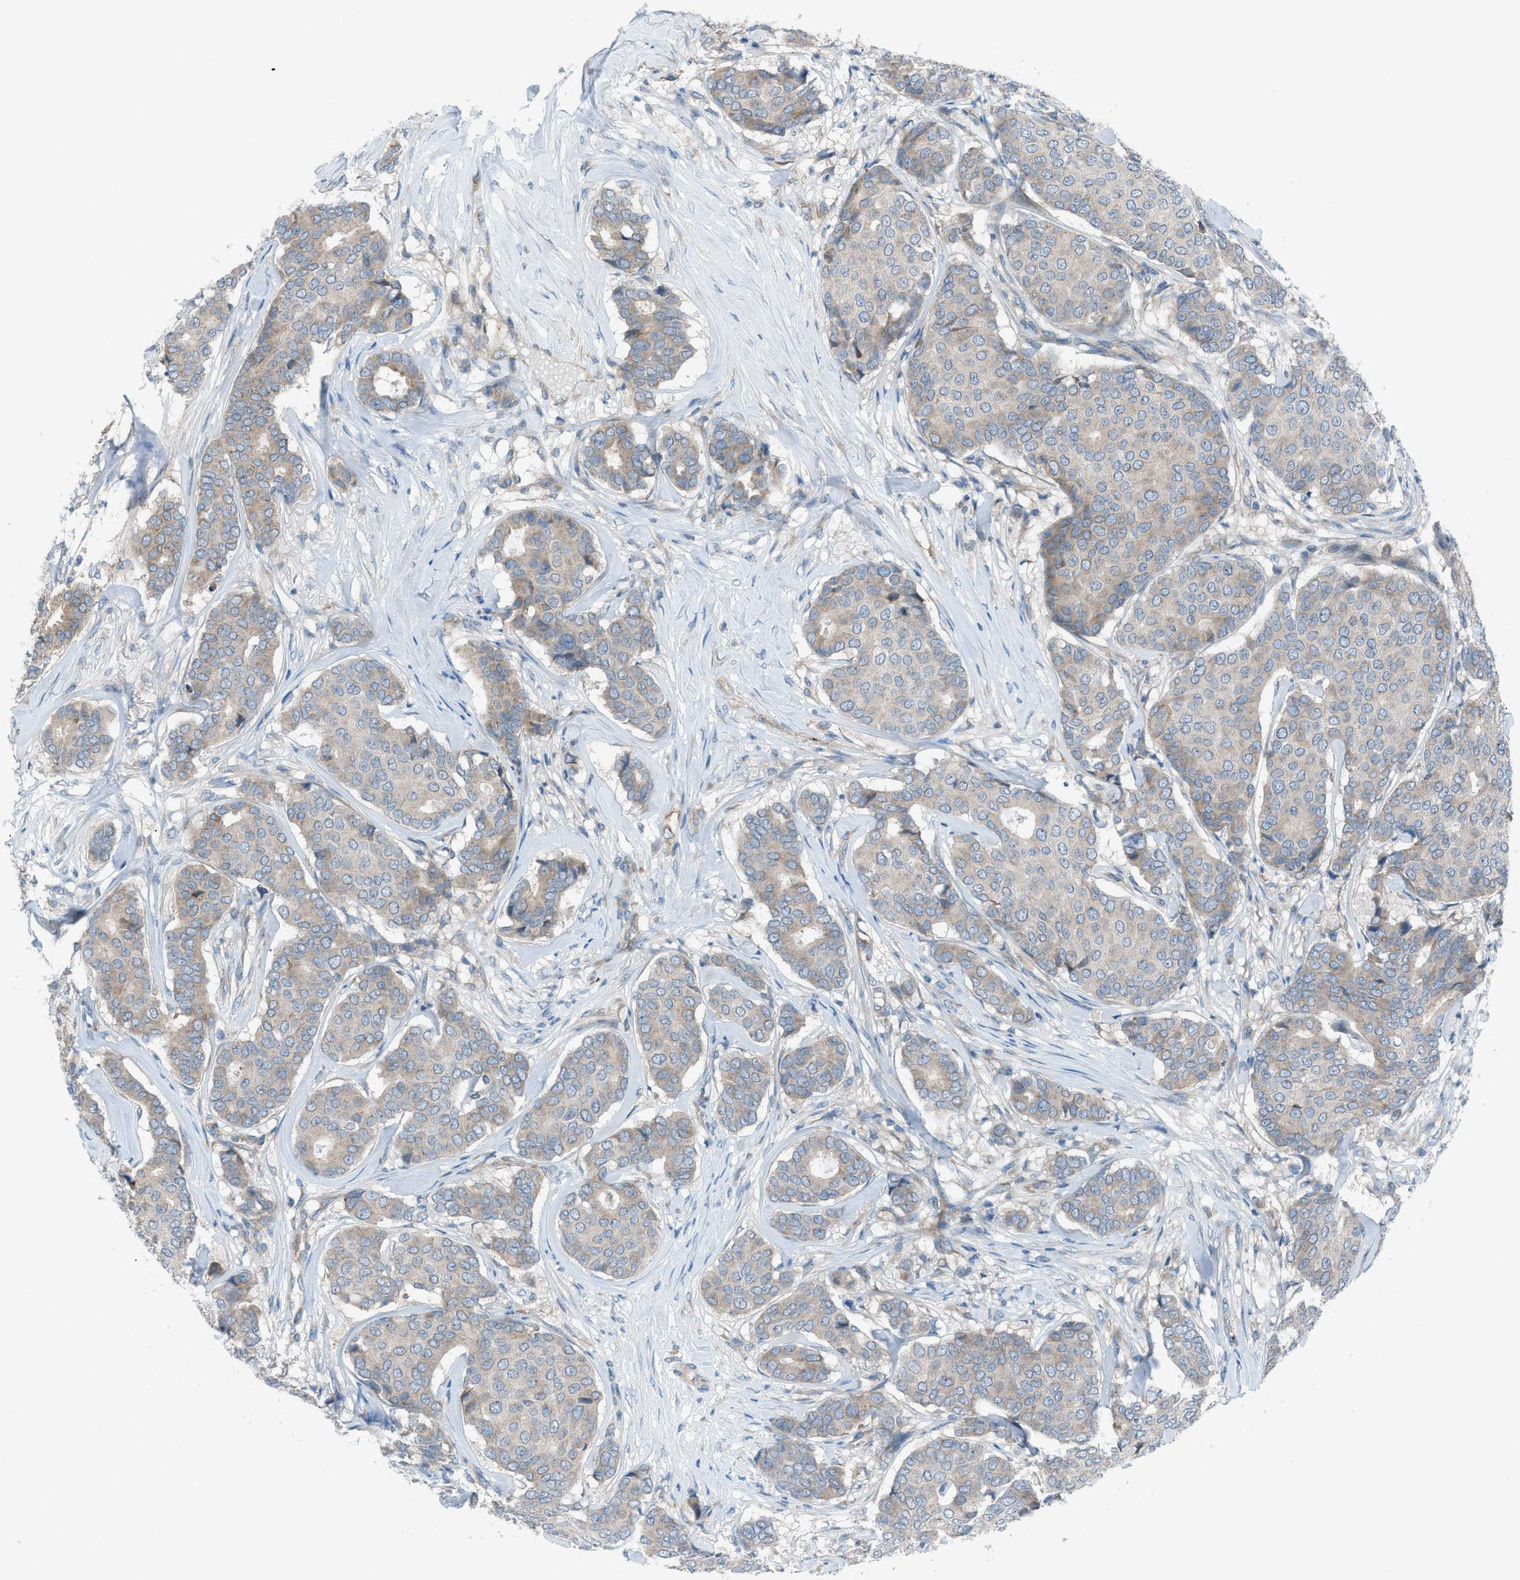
{"staining": {"intensity": "weak", "quantity": "<25%", "location": "cytoplasmic/membranous"}, "tissue": "breast cancer", "cell_type": "Tumor cells", "image_type": "cancer", "snomed": [{"axis": "morphology", "description": "Duct carcinoma"}, {"axis": "topography", "description": "Breast"}], "caption": "Image shows no significant protein expression in tumor cells of breast cancer (invasive ductal carcinoma). The staining is performed using DAB (3,3'-diaminobenzidine) brown chromogen with nuclei counter-stained in using hematoxylin.", "gene": "HEG1", "patient": {"sex": "female", "age": 75}}